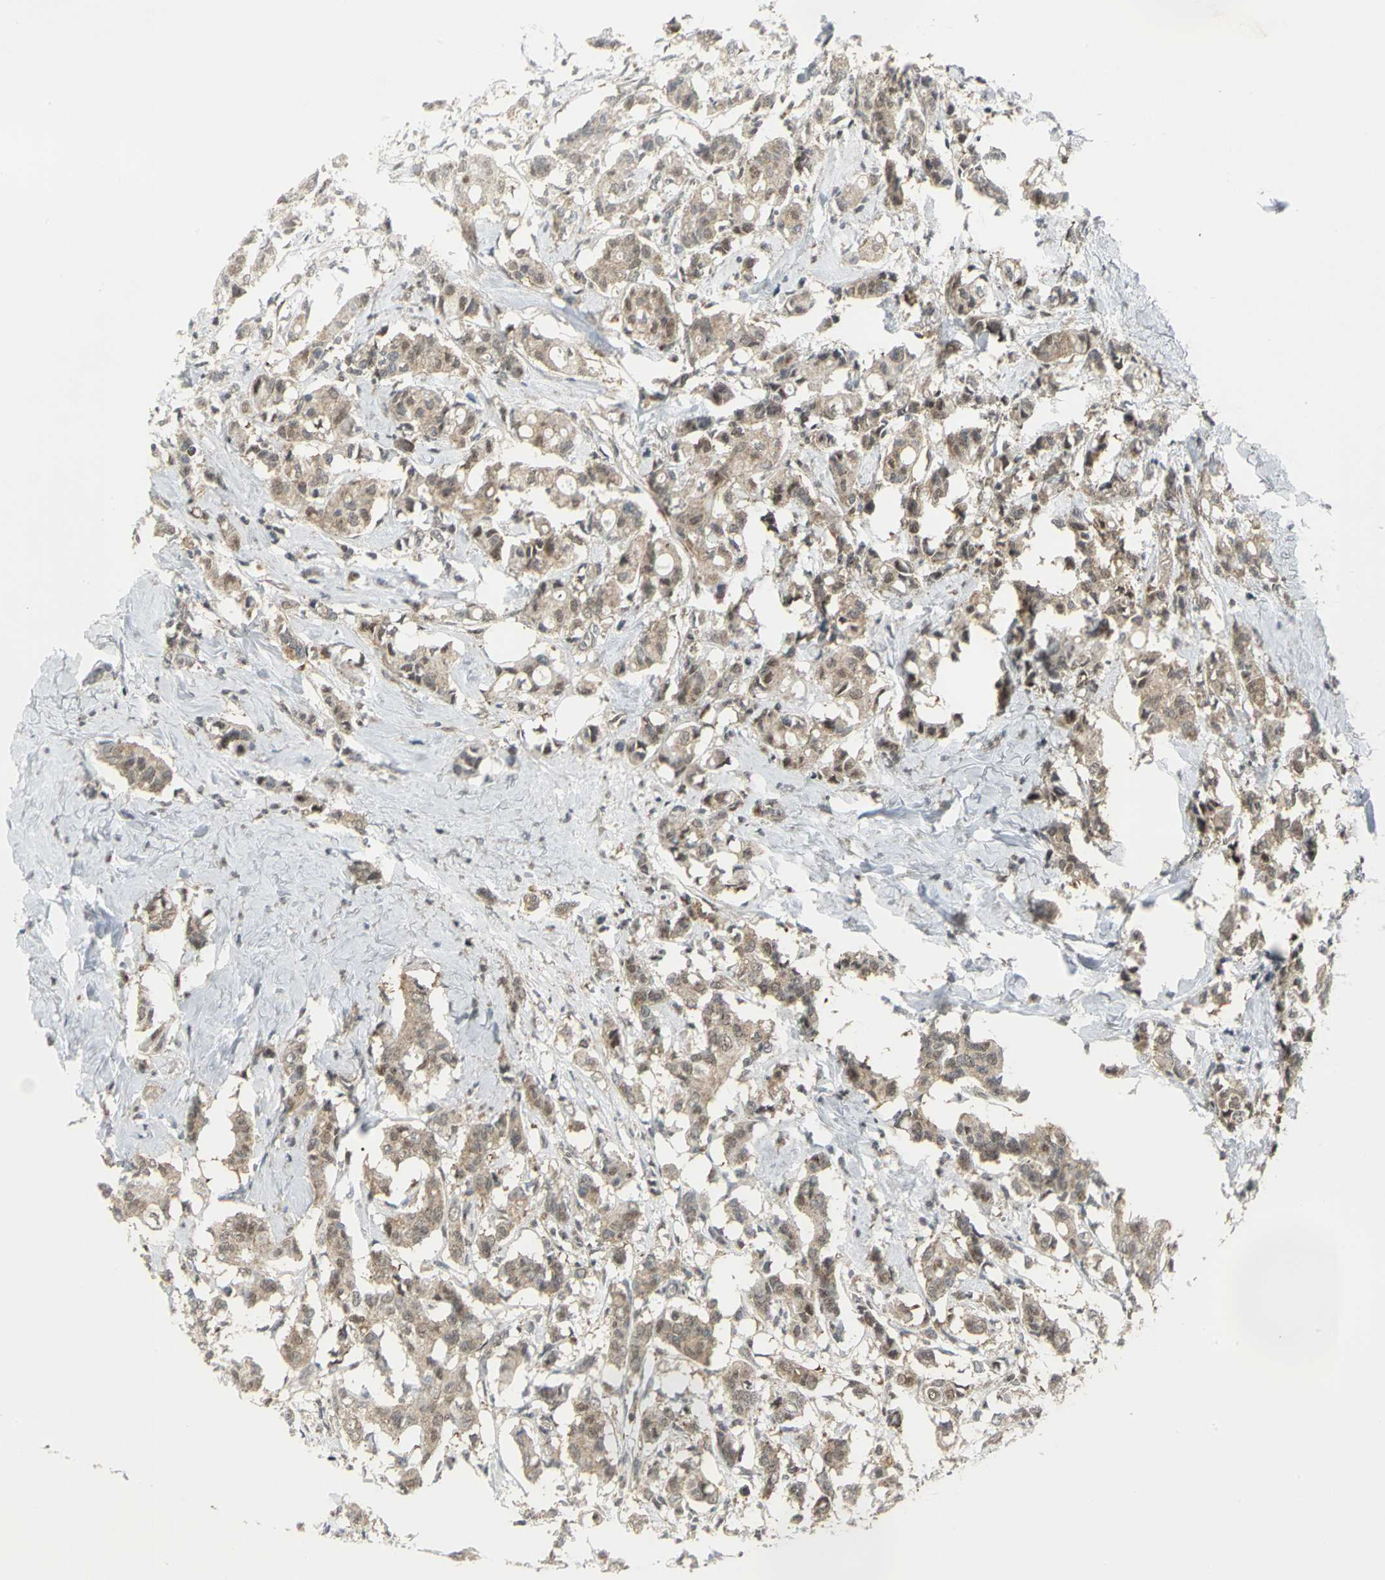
{"staining": {"intensity": "weak", "quantity": "25%-75%", "location": "cytoplasmic/membranous"}, "tissue": "breast cancer", "cell_type": "Tumor cells", "image_type": "cancer", "snomed": [{"axis": "morphology", "description": "Duct carcinoma"}, {"axis": "topography", "description": "Breast"}], "caption": "IHC photomicrograph of breast cancer stained for a protein (brown), which exhibits low levels of weak cytoplasmic/membranous staining in about 25%-75% of tumor cells.", "gene": "PSMA4", "patient": {"sex": "female", "age": 84}}